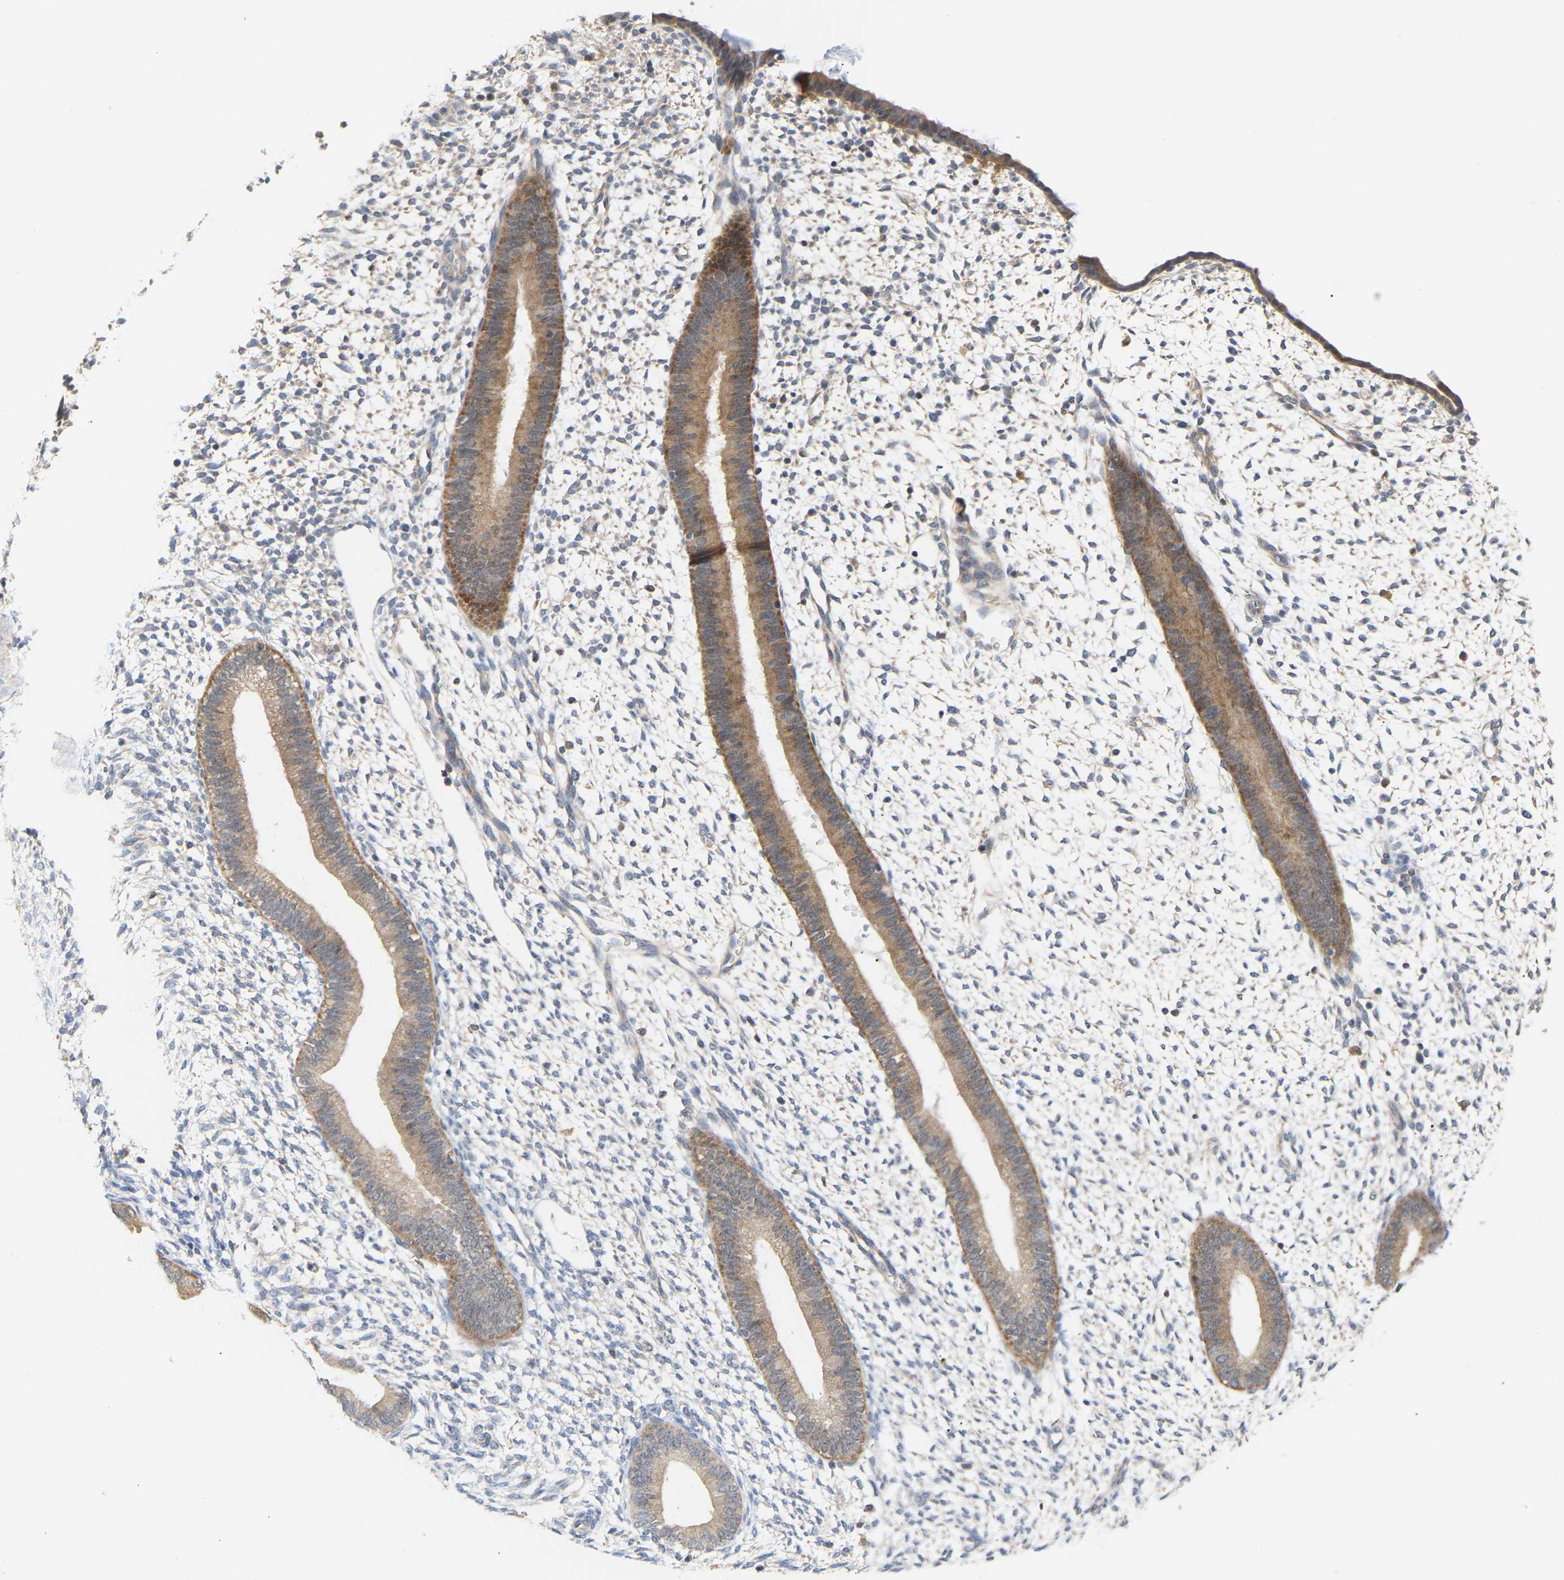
{"staining": {"intensity": "weak", "quantity": "<25%", "location": "cytoplasmic/membranous"}, "tissue": "endometrium", "cell_type": "Cells in endometrial stroma", "image_type": "normal", "snomed": [{"axis": "morphology", "description": "Normal tissue, NOS"}, {"axis": "topography", "description": "Endometrium"}], "caption": "Immunohistochemical staining of unremarkable endometrium reveals no significant expression in cells in endometrial stroma.", "gene": "TPMT", "patient": {"sex": "female", "age": 46}}